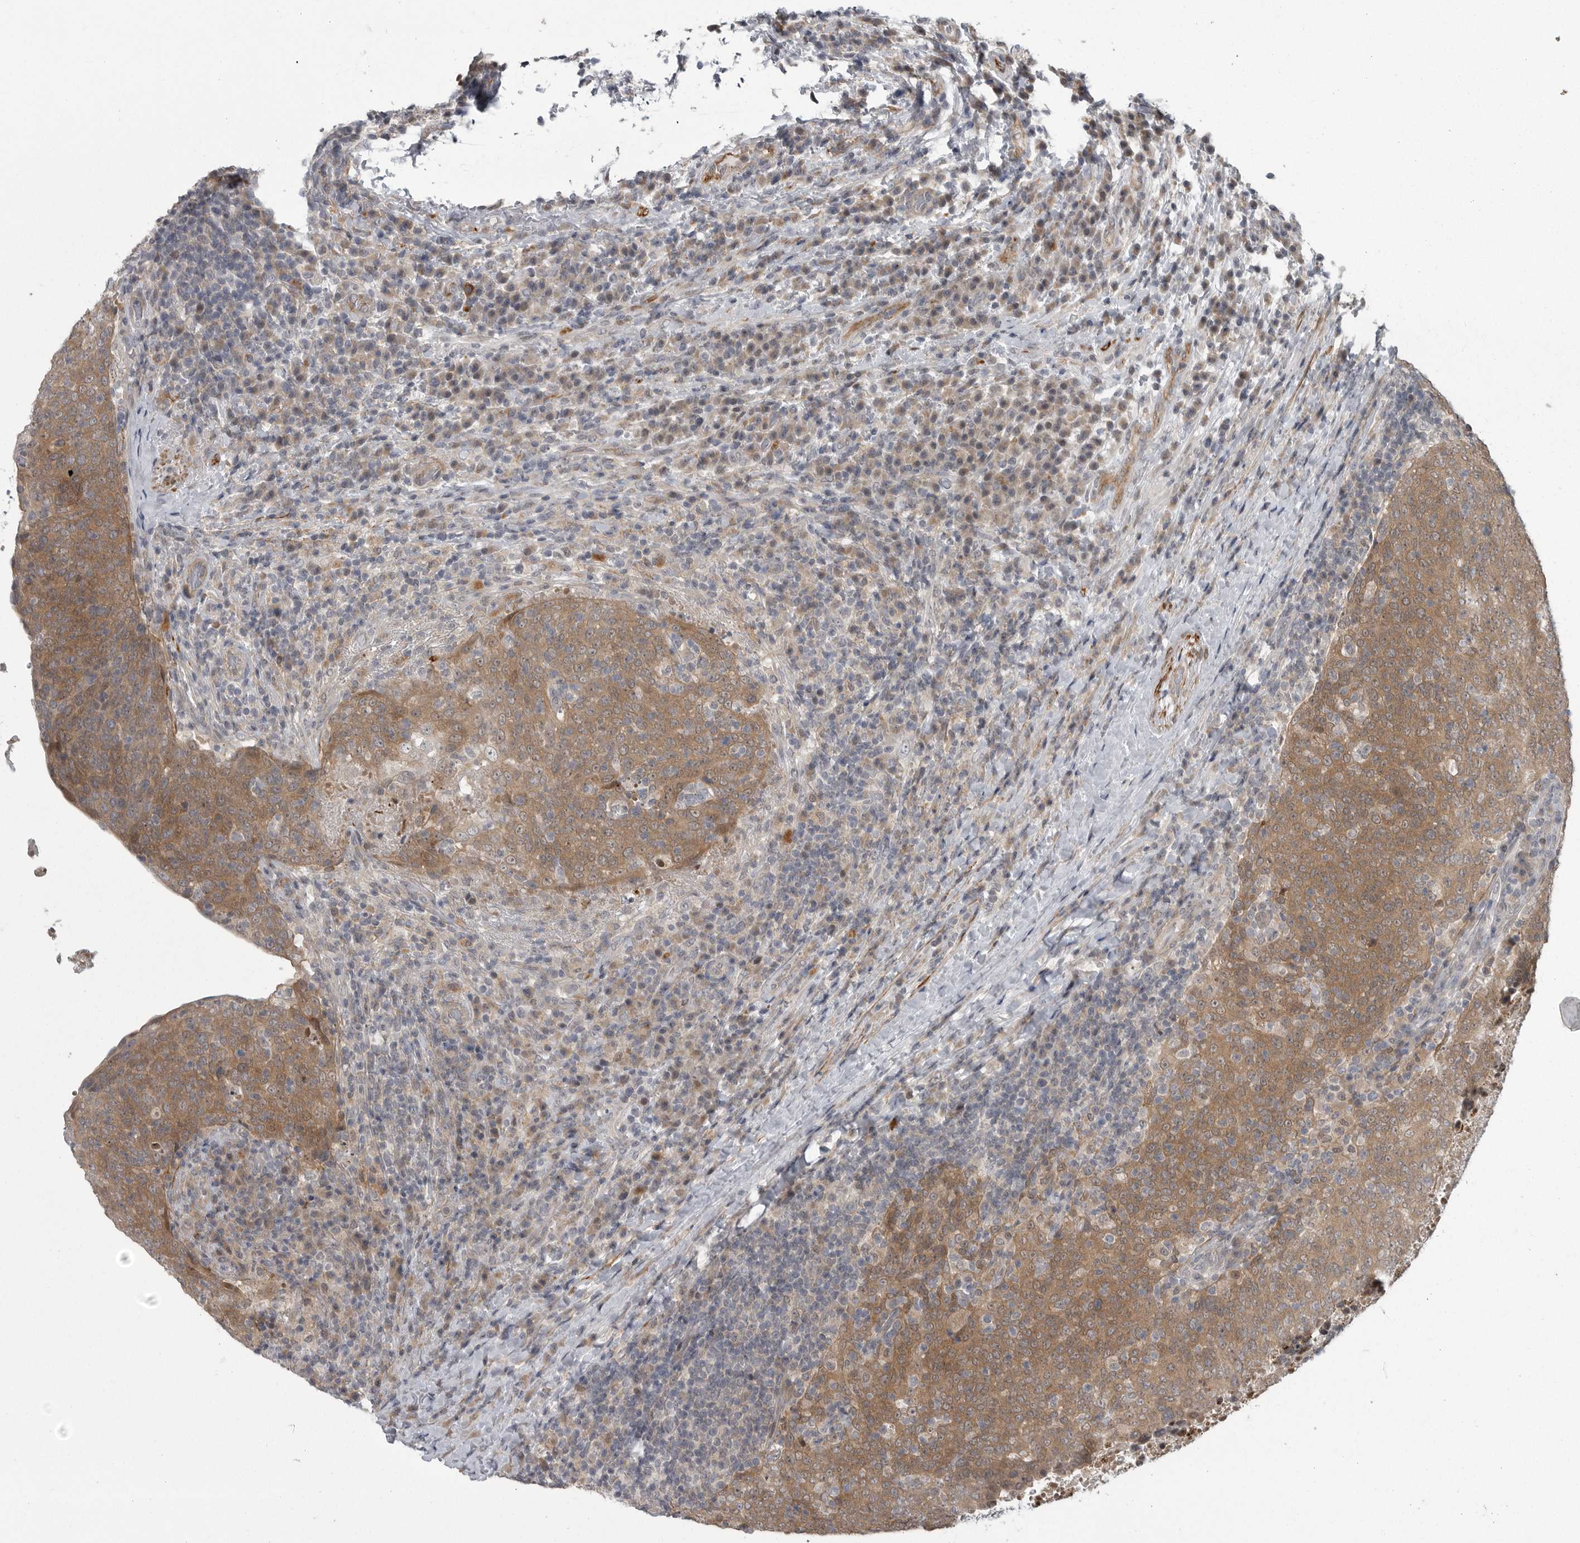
{"staining": {"intensity": "moderate", "quantity": ">75%", "location": "cytoplasmic/membranous"}, "tissue": "head and neck cancer", "cell_type": "Tumor cells", "image_type": "cancer", "snomed": [{"axis": "morphology", "description": "Squamous cell carcinoma, NOS"}, {"axis": "morphology", "description": "Squamous cell carcinoma, metastatic, NOS"}, {"axis": "topography", "description": "Lymph node"}, {"axis": "topography", "description": "Head-Neck"}], "caption": "A brown stain labels moderate cytoplasmic/membranous expression of a protein in human head and neck metastatic squamous cell carcinoma tumor cells.", "gene": "PPP1R9A", "patient": {"sex": "male", "age": 62}}